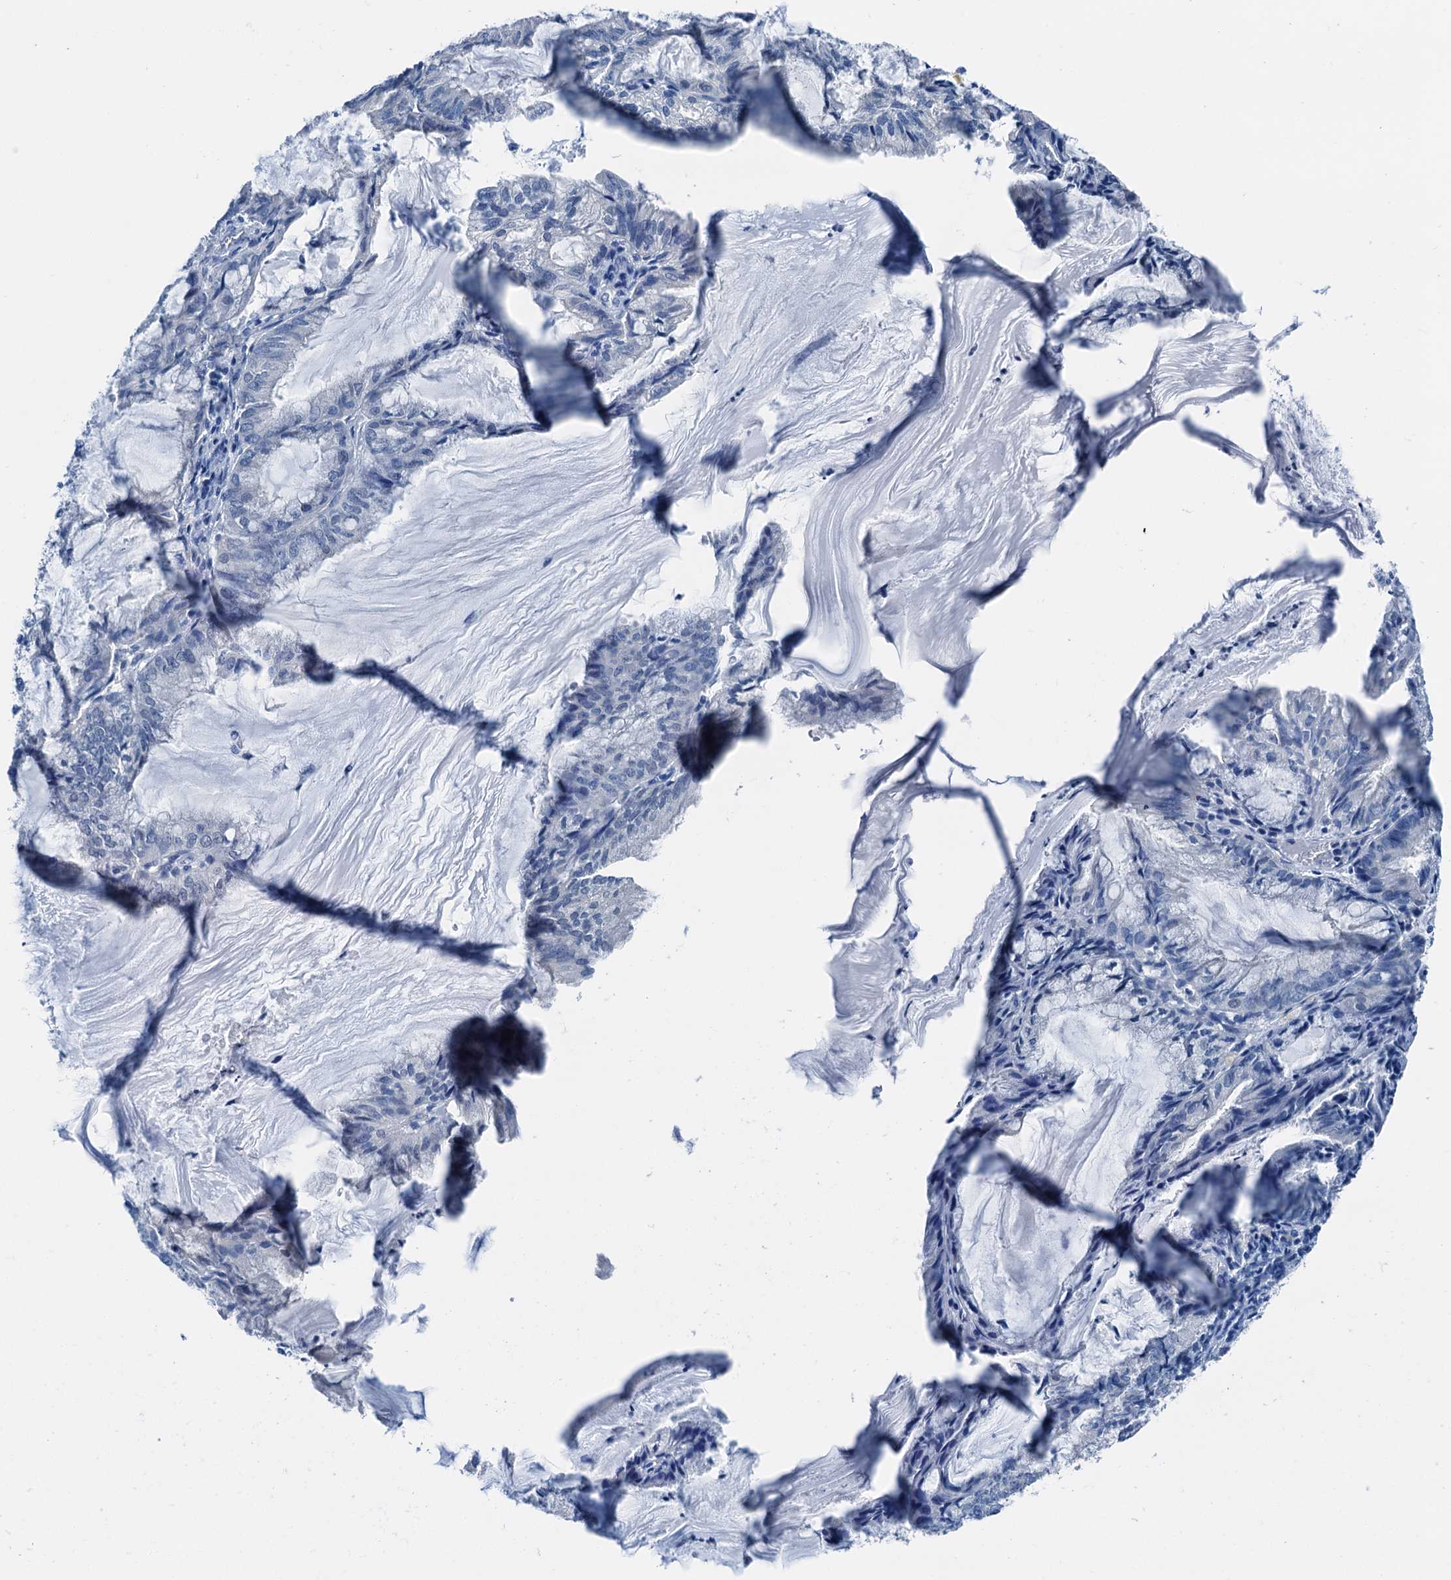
{"staining": {"intensity": "negative", "quantity": "none", "location": "none"}, "tissue": "endometrial cancer", "cell_type": "Tumor cells", "image_type": "cancer", "snomed": [{"axis": "morphology", "description": "Adenocarcinoma, NOS"}, {"axis": "topography", "description": "Endometrium"}], "caption": "This is an IHC image of endometrial cancer. There is no expression in tumor cells.", "gene": "CBLN3", "patient": {"sex": "female", "age": 86}}